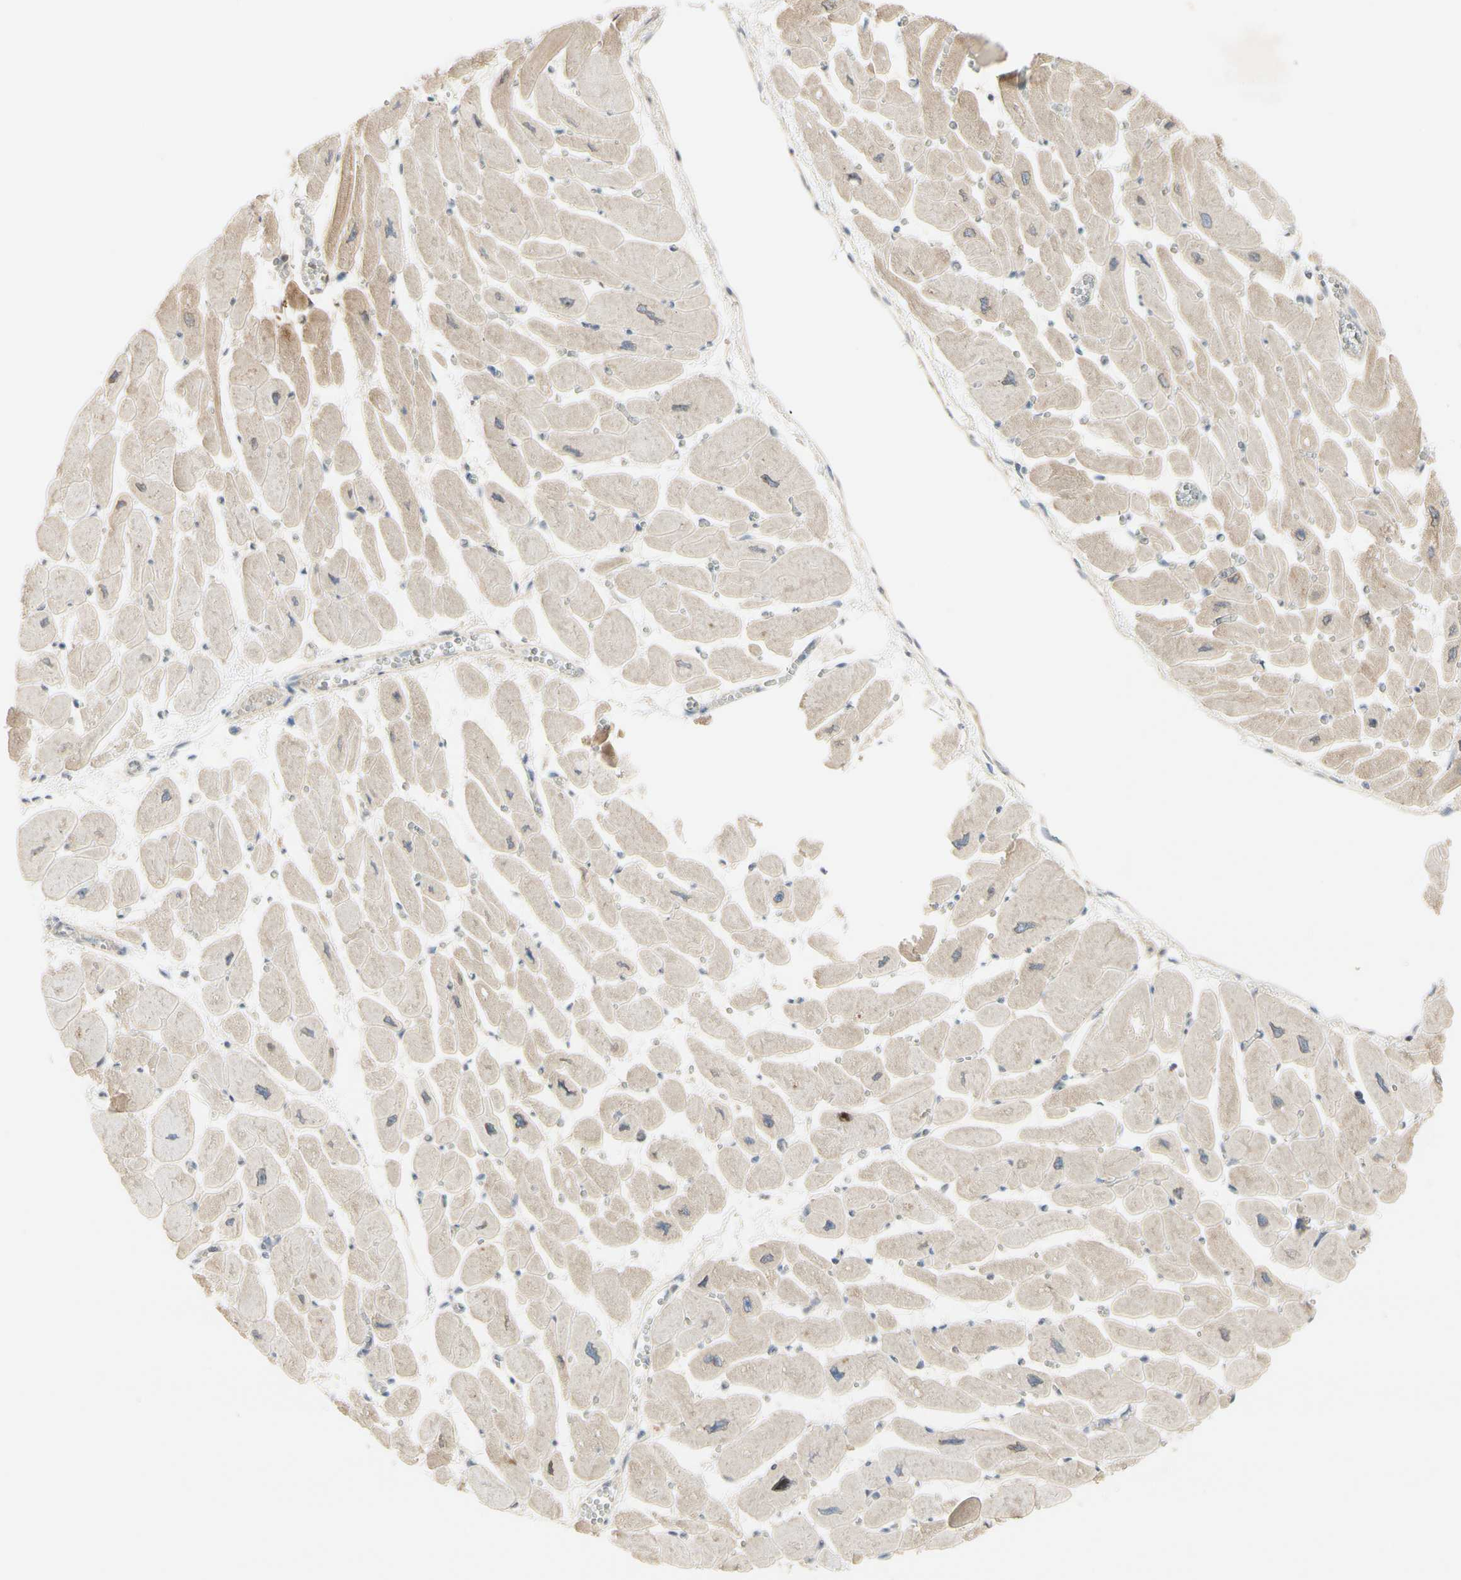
{"staining": {"intensity": "weak", "quantity": ">75%", "location": "cytoplasmic/membranous"}, "tissue": "heart muscle", "cell_type": "Cardiomyocytes", "image_type": "normal", "snomed": [{"axis": "morphology", "description": "Normal tissue, NOS"}, {"axis": "topography", "description": "Heart"}], "caption": "Unremarkable heart muscle was stained to show a protein in brown. There is low levels of weak cytoplasmic/membranous staining in approximately >75% of cardiomyocytes. (brown staining indicates protein expression, while blue staining denotes nuclei).", "gene": "NFYA", "patient": {"sex": "female", "age": 54}}